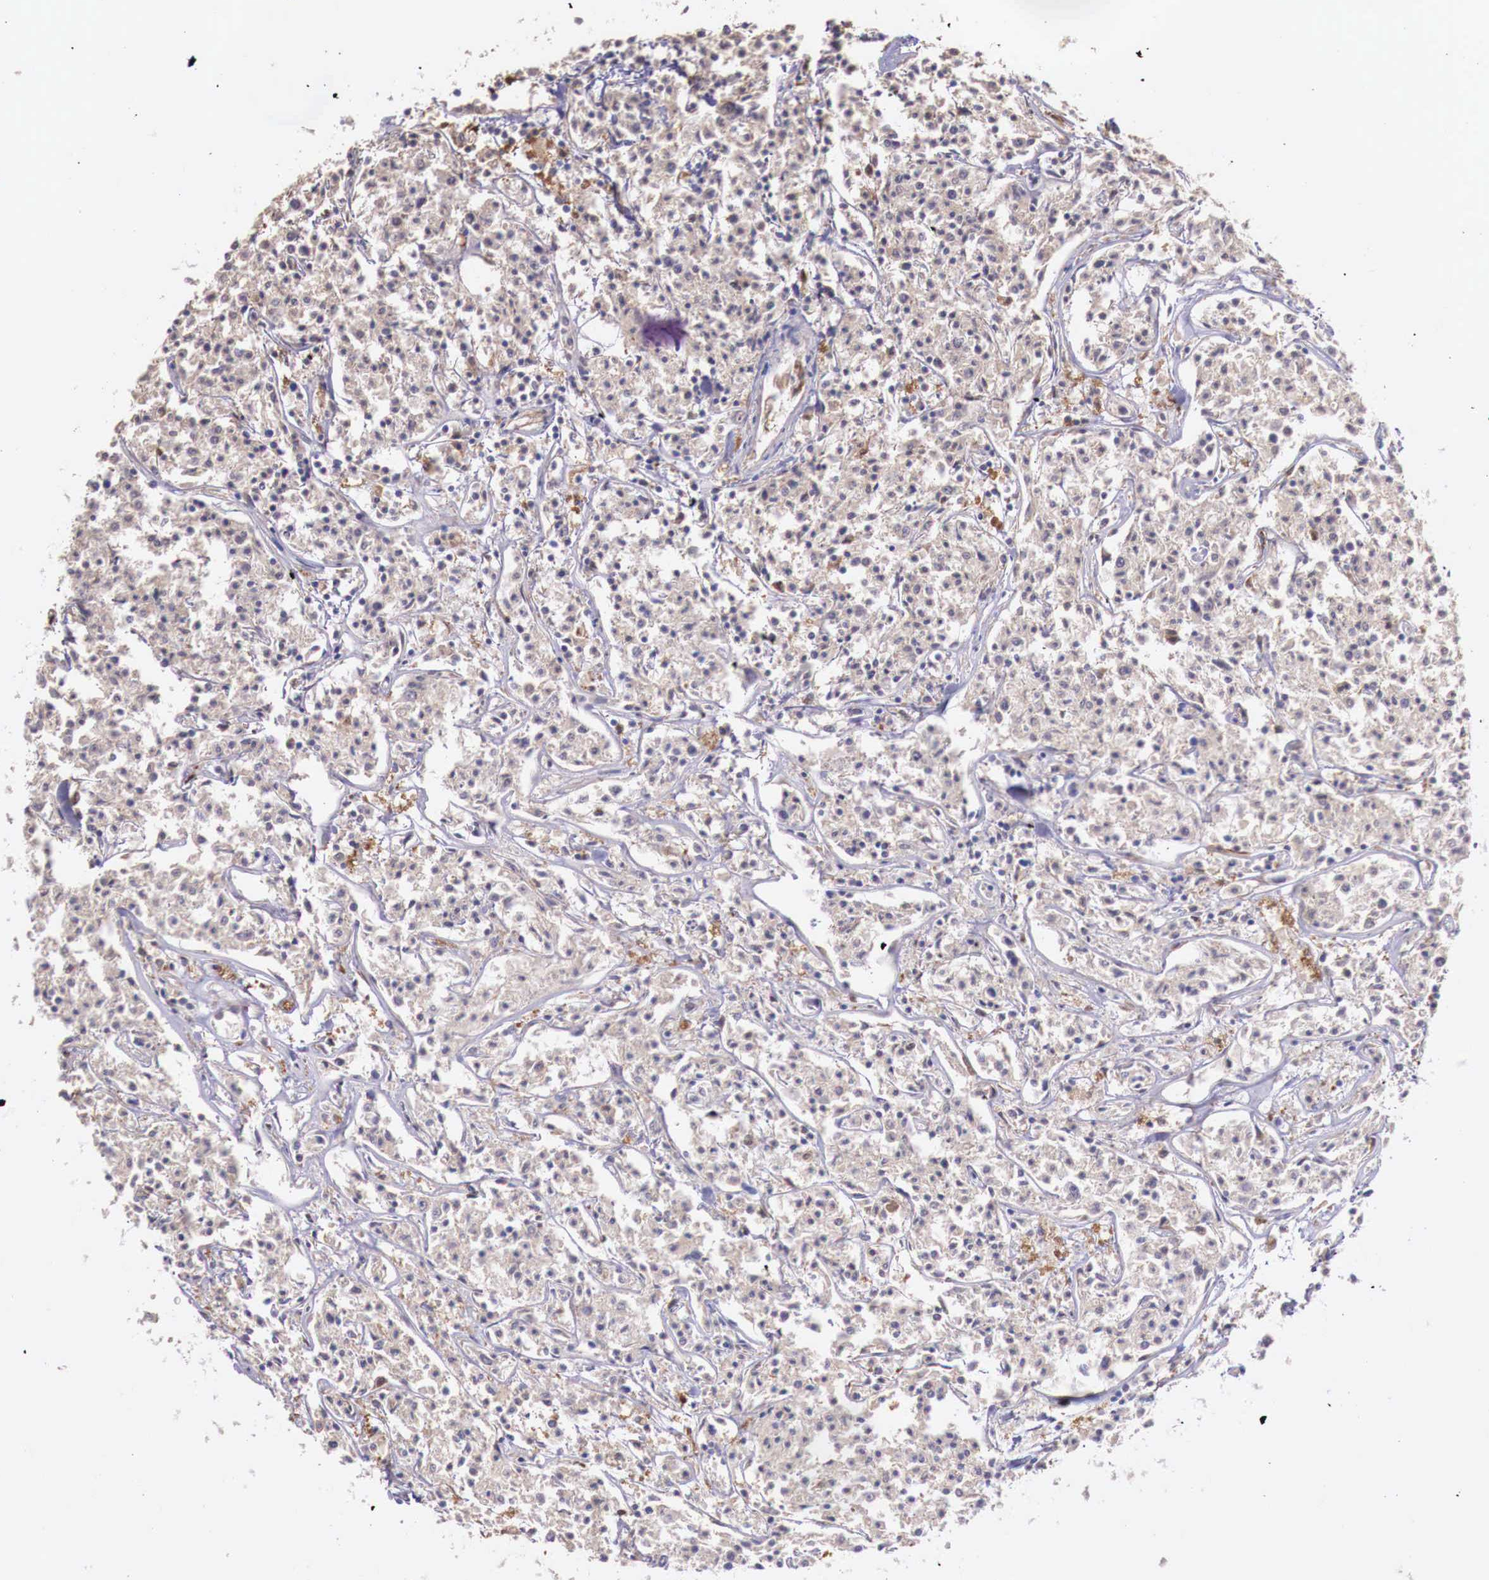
{"staining": {"intensity": "weak", "quantity": "25%-75%", "location": "cytoplasmic/membranous"}, "tissue": "lymphoma", "cell_type": "Tumor cells", "image_type": "cancer", "snomed": [{"axis": "morphology", "description": "Malignant lymphoma, non-Hodgkin's type, Low grade"}, {"axis": "topography", "description": "Small intestine"}], "caption": "IHC histopathology image of human low-grade malignant lymphoma, non-Hodgkin's type stained for a protein (brown), which reveals low levels of weak cytoplasmic/membranous expression in approximately 25%-75% of tumor cells.", "gene": "GAB2", "patient": {"sex": "female", "age": 59}}